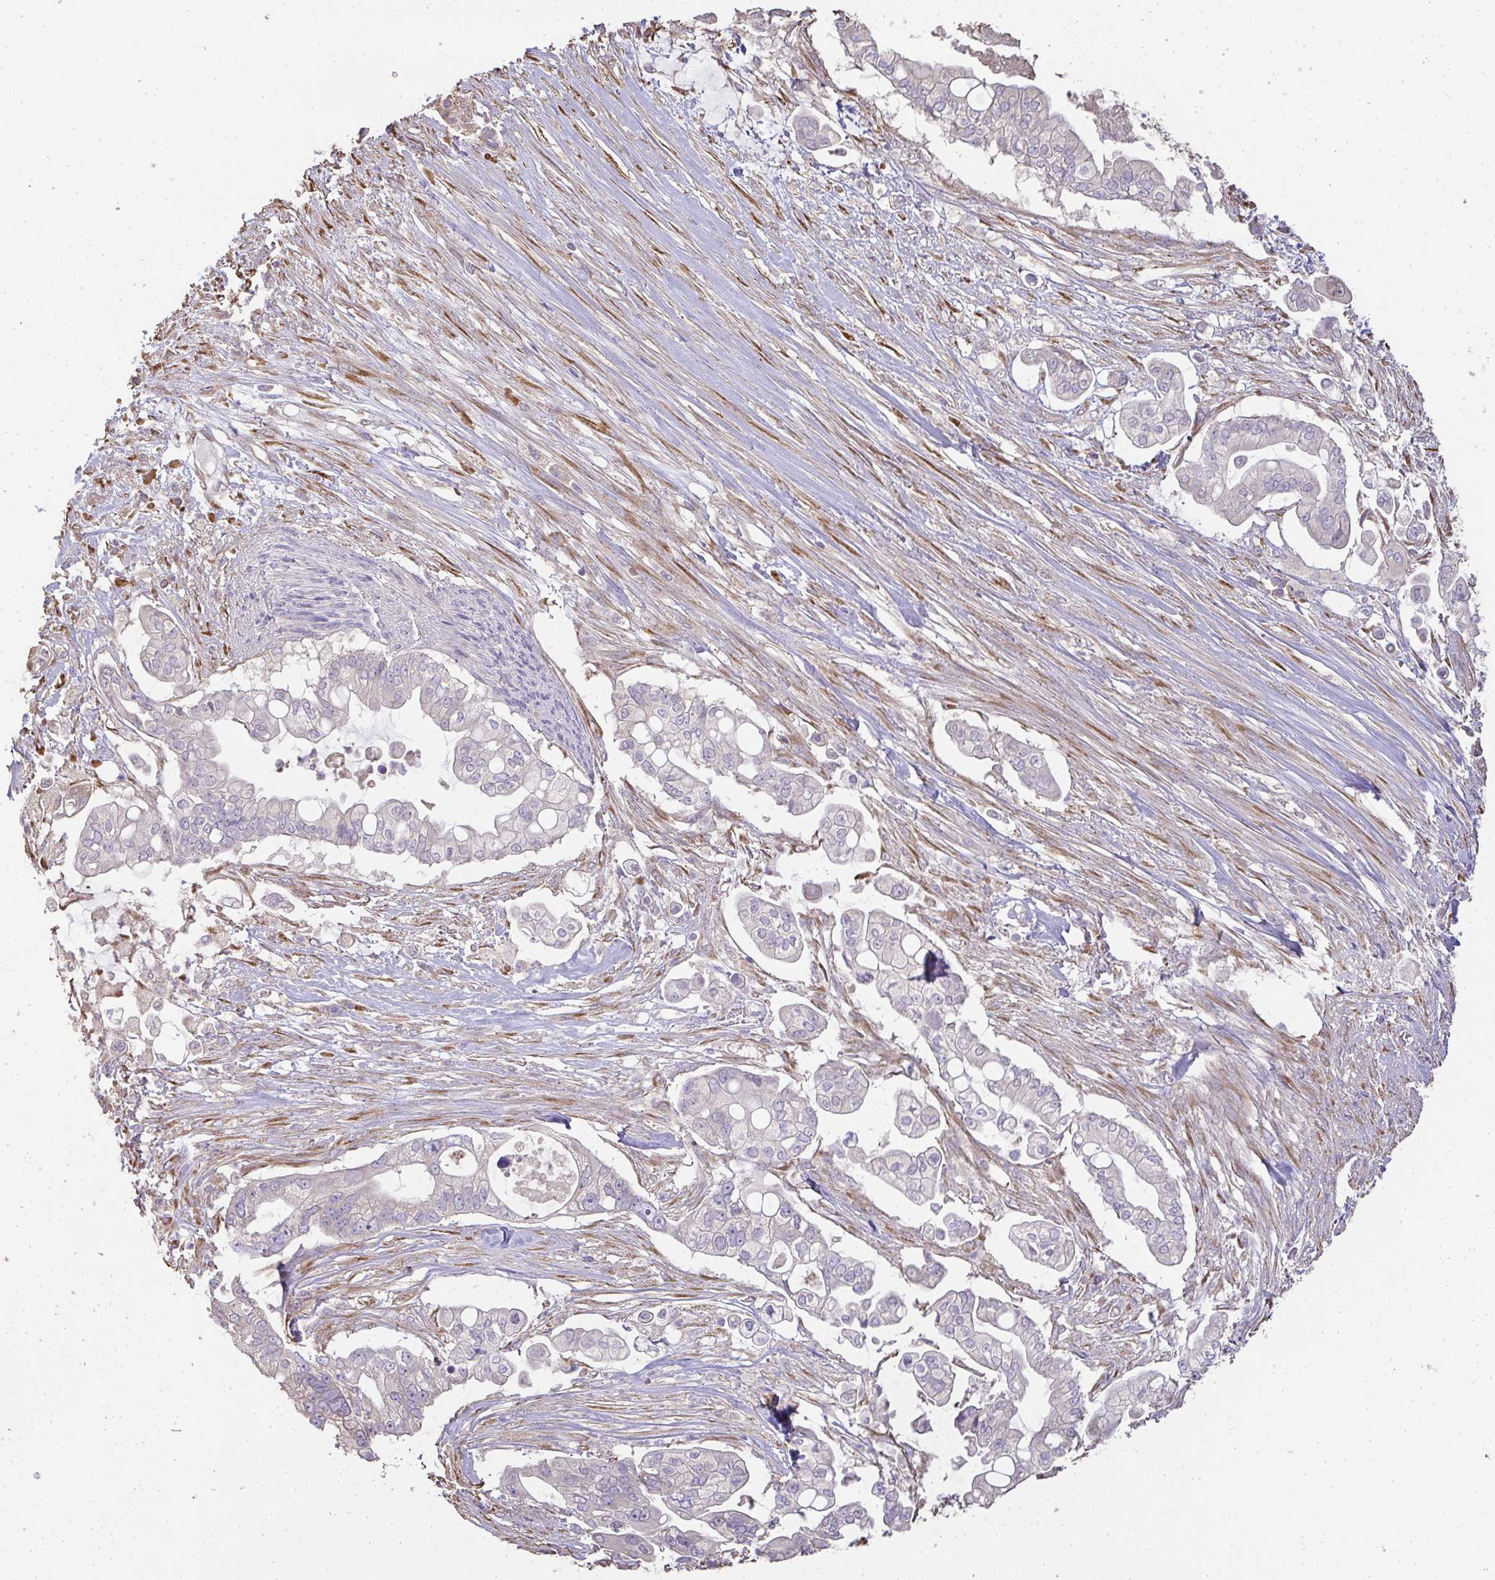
{"staining": {"intensity": "negative", "quantity": "none", "location": "none"}, "tissue": "pancreatic cancer", "cell_type": "Tumor cells", "image_type": "cancer", "snomed": [{"axis": "morphology", "description": "Adenocarcinoma, NOS"}, {"axis": "topography", "description": "Pancreas"}], "caption": "Pancreatic cancer (adenocarcinoma) stained for a protein using immunohistochemistry shows no staining tumor cells.", "gene": "BRINP3", "patient": {"sex": "female", "age": 69}}